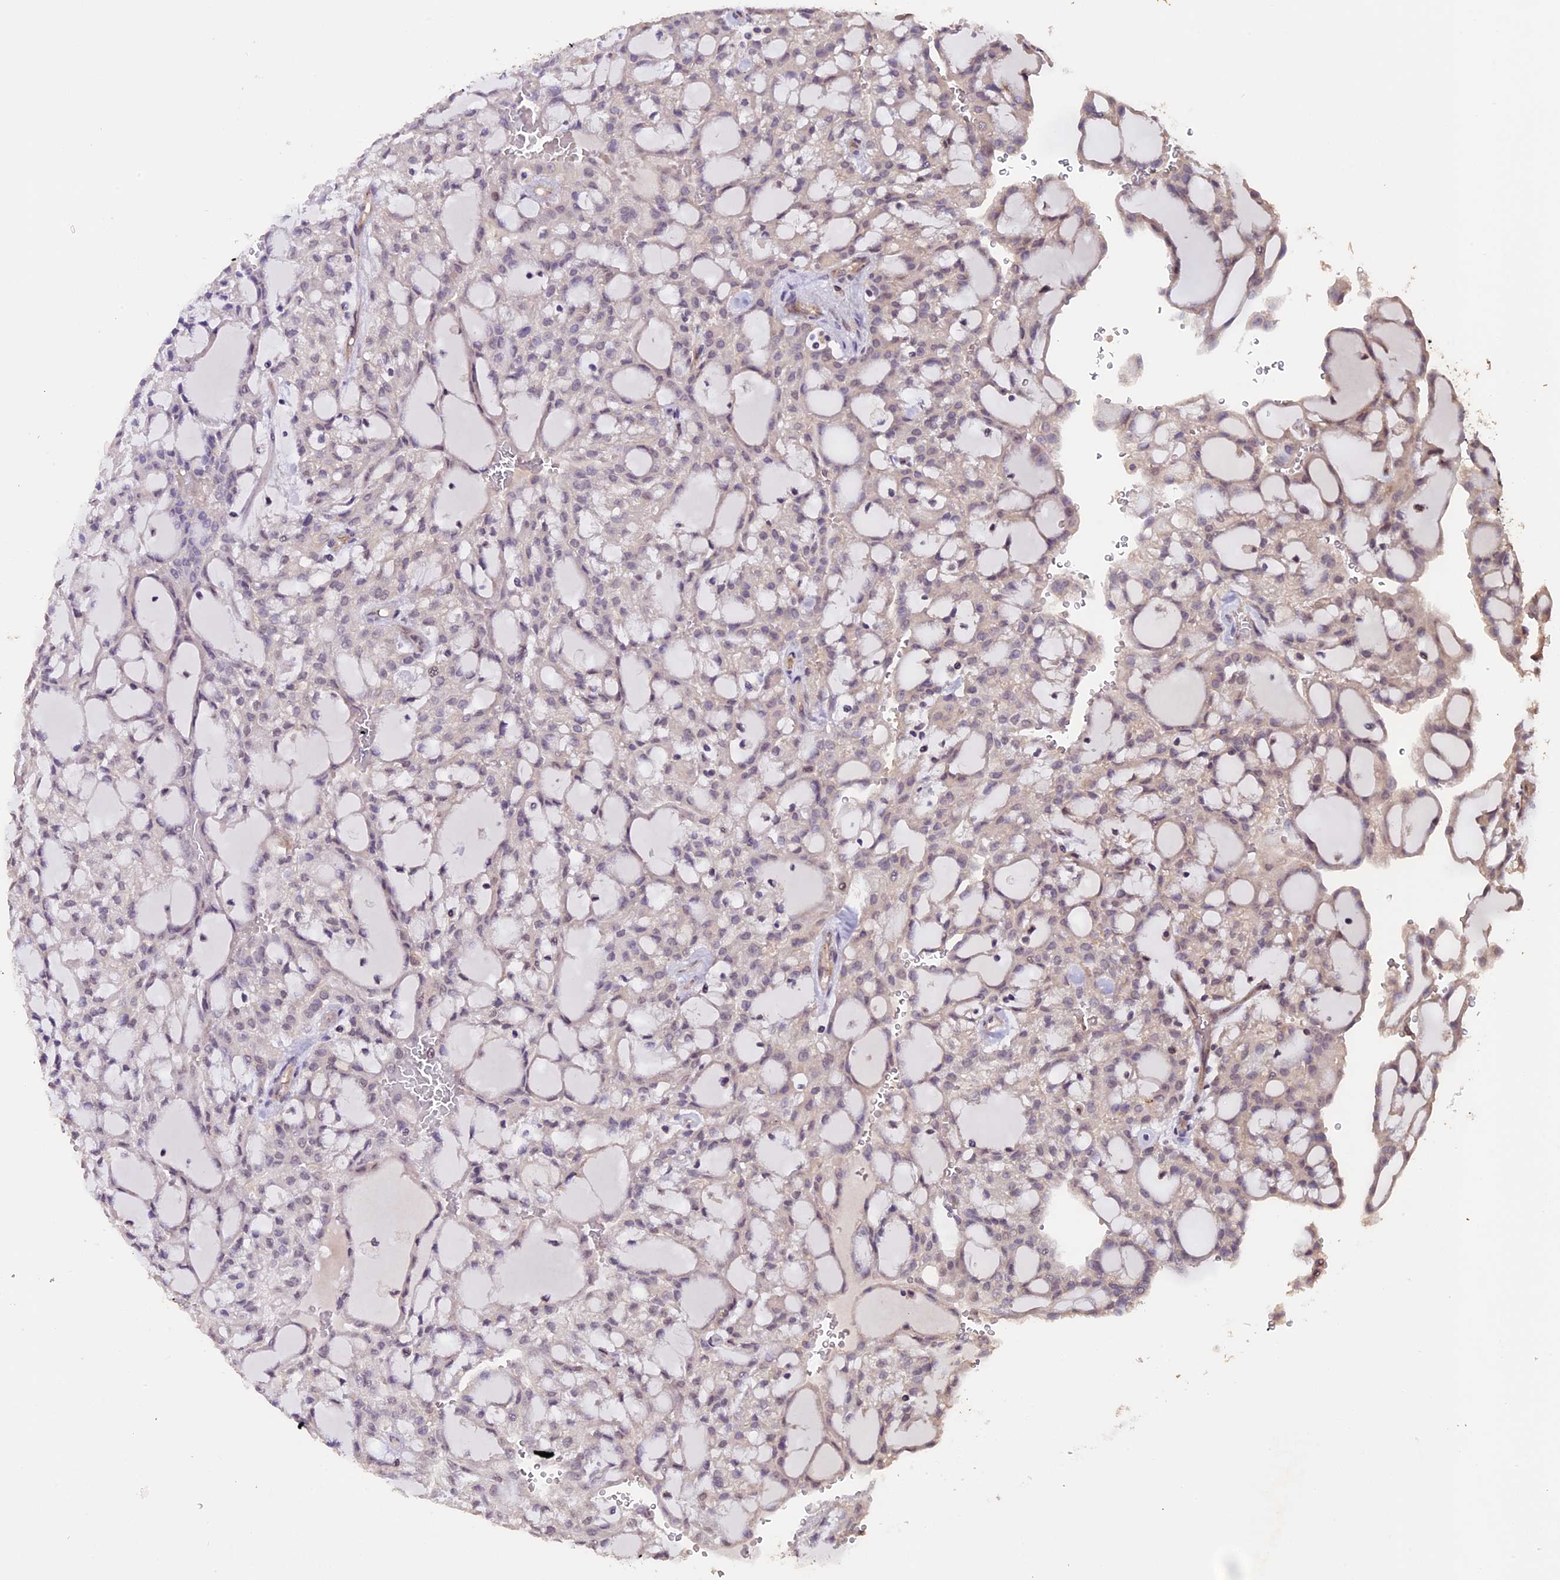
{"staining": {"intensity": "negative", "quantity": "none", "location": "none"}, "tissue": "renal cancer", "cell_type": "Tumor cells", "image_type": "cancer", "snomed": [{"axis": "morphology", "description": "Adenocarcinoma, NOS"}, {"axis": "topography", "description": "Kidney"}], "caption": "This is an immunohistochemistry micrograph of renal cancer. There is no expression in tumor cells.", "gene": "GNB5", "patient": {"sex": "male", "age": 63}}